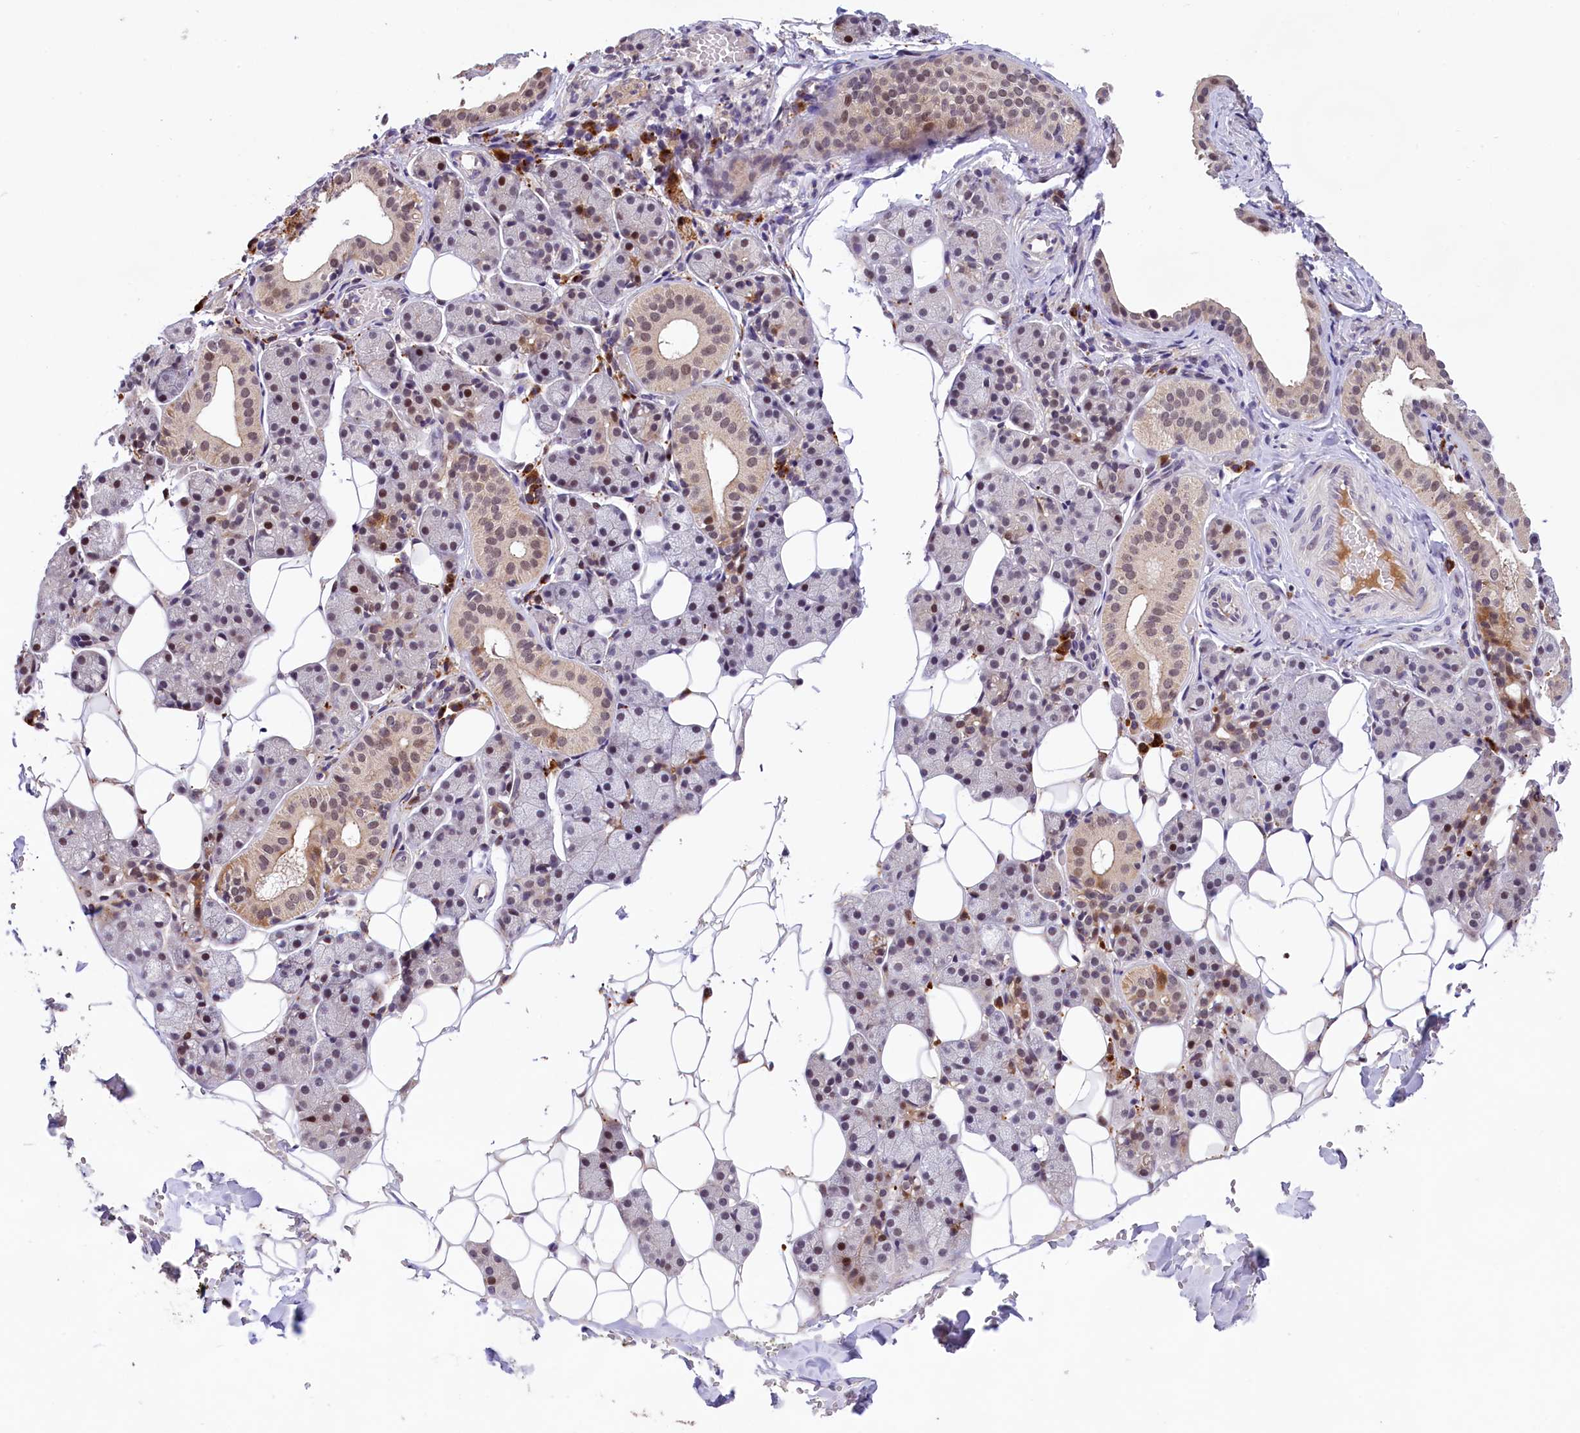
{"staining": {"intensity": "moderate", "quantity": "<25%", "location": "cytoplasmic/membranous"}, "tissue": "salivary gland", "cell_type": "Glandular cells", "image_type": "normal", "snomed": [{"axis": "morphology", "description": "Normal tissue, NOS"}, {"axis": "topography", "description": "Salivary gland"}], "caption": "Protein expression analysis of normal salivary gland displays moderate cytoplasmic/membranous expression in approximately <25% of glandular cells.", "gene": "FBXO45", "patient": {"sex": "female", "age": 33}}